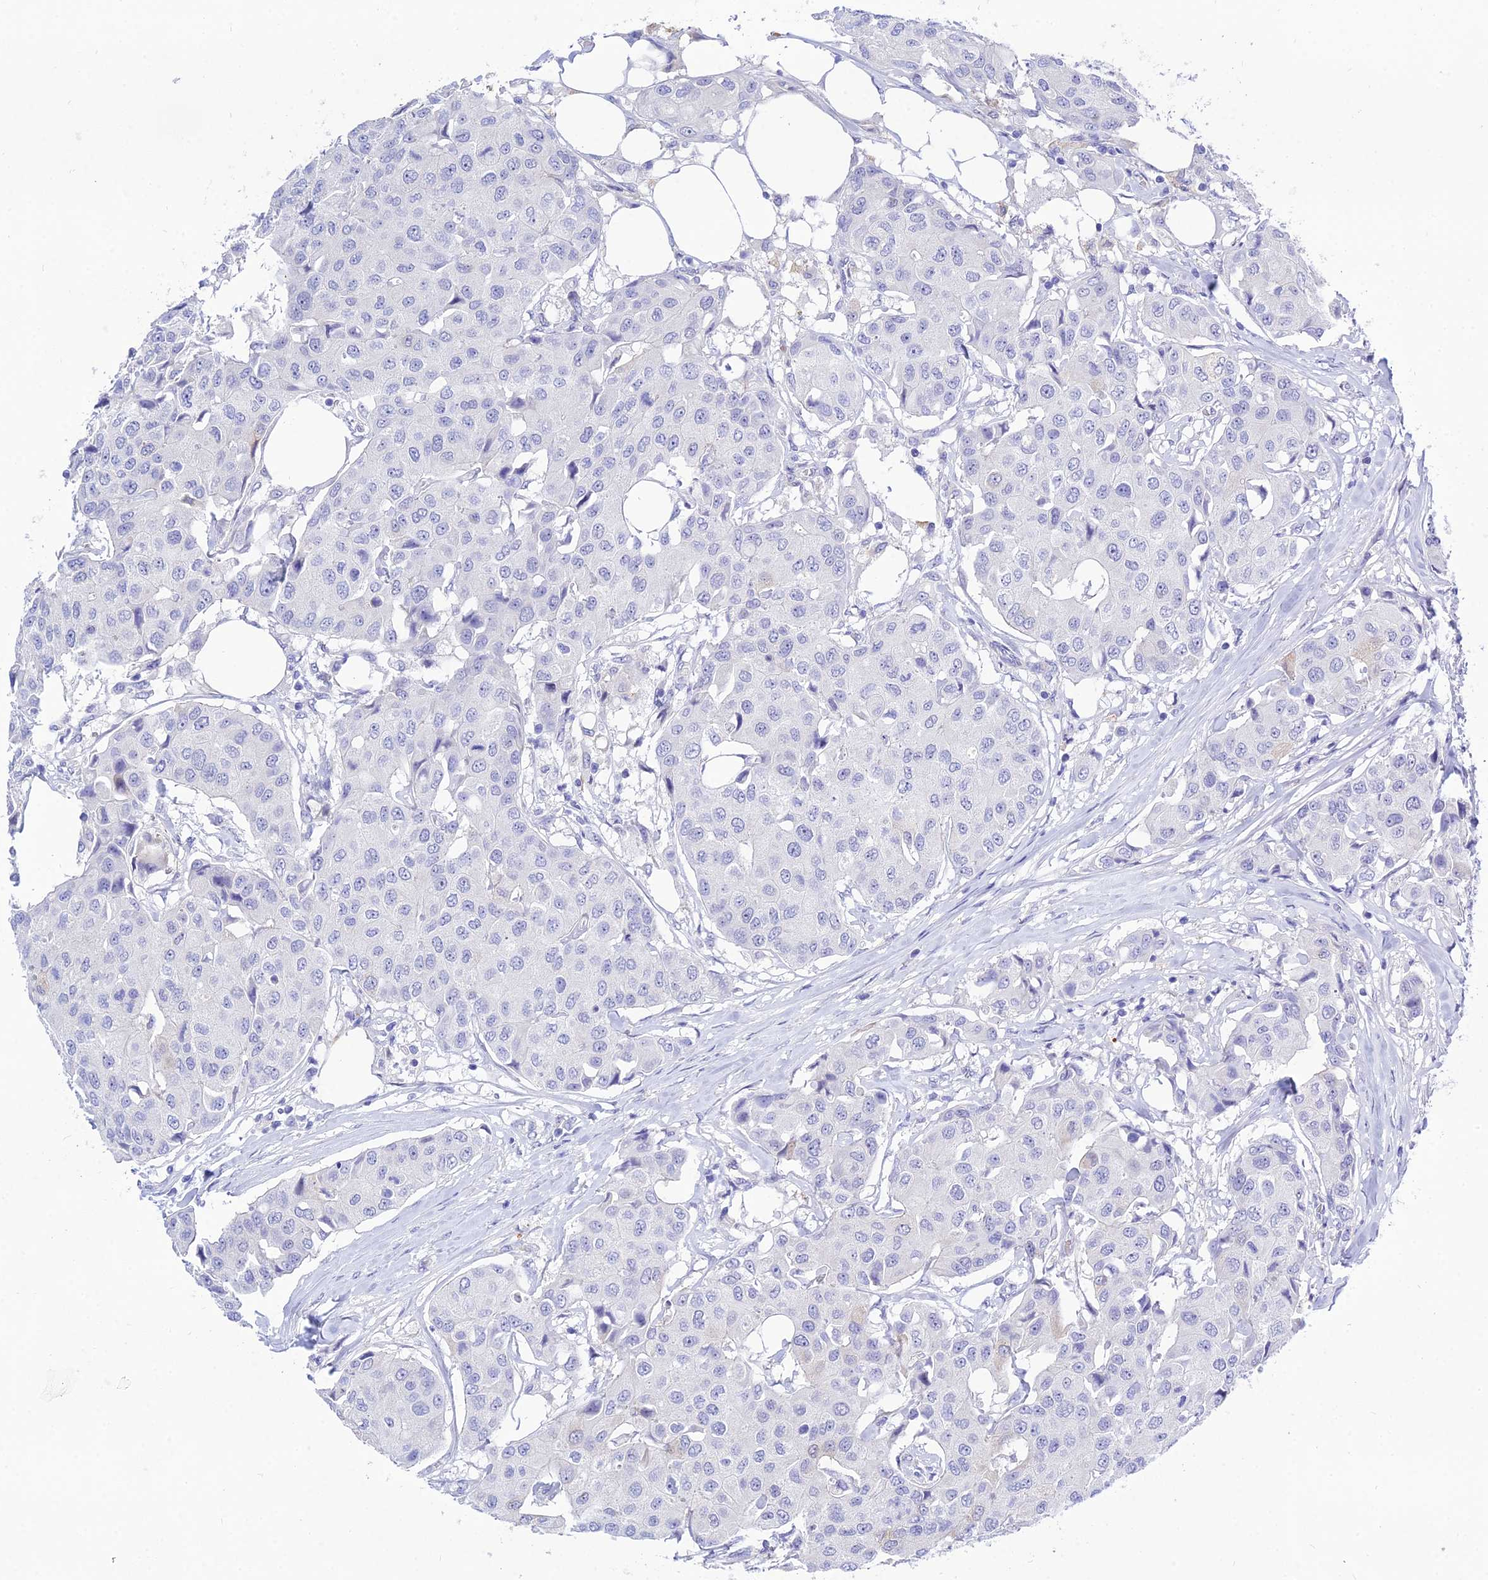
{"staining": {"intensity": "negative", "quantity": "none", "location": "none"}, "tissue": "breast cancer", "cell_type": "Tumor cells", "image_type": "cancer", "snomed": [{"axis": "morphology", "description": "Duct carcinoma"}, {"axis": "topography", "description": "Breast"}], "caption": "Tumor cells show no significant protein expression in breast intraductal carcinoma. (DAB (3,3'-diaminobenzidine) immunohistochemistry with hematoxylin counter stain).", "gene": "DEFB107A", "patient": {"sex": "female", "age": 80}}